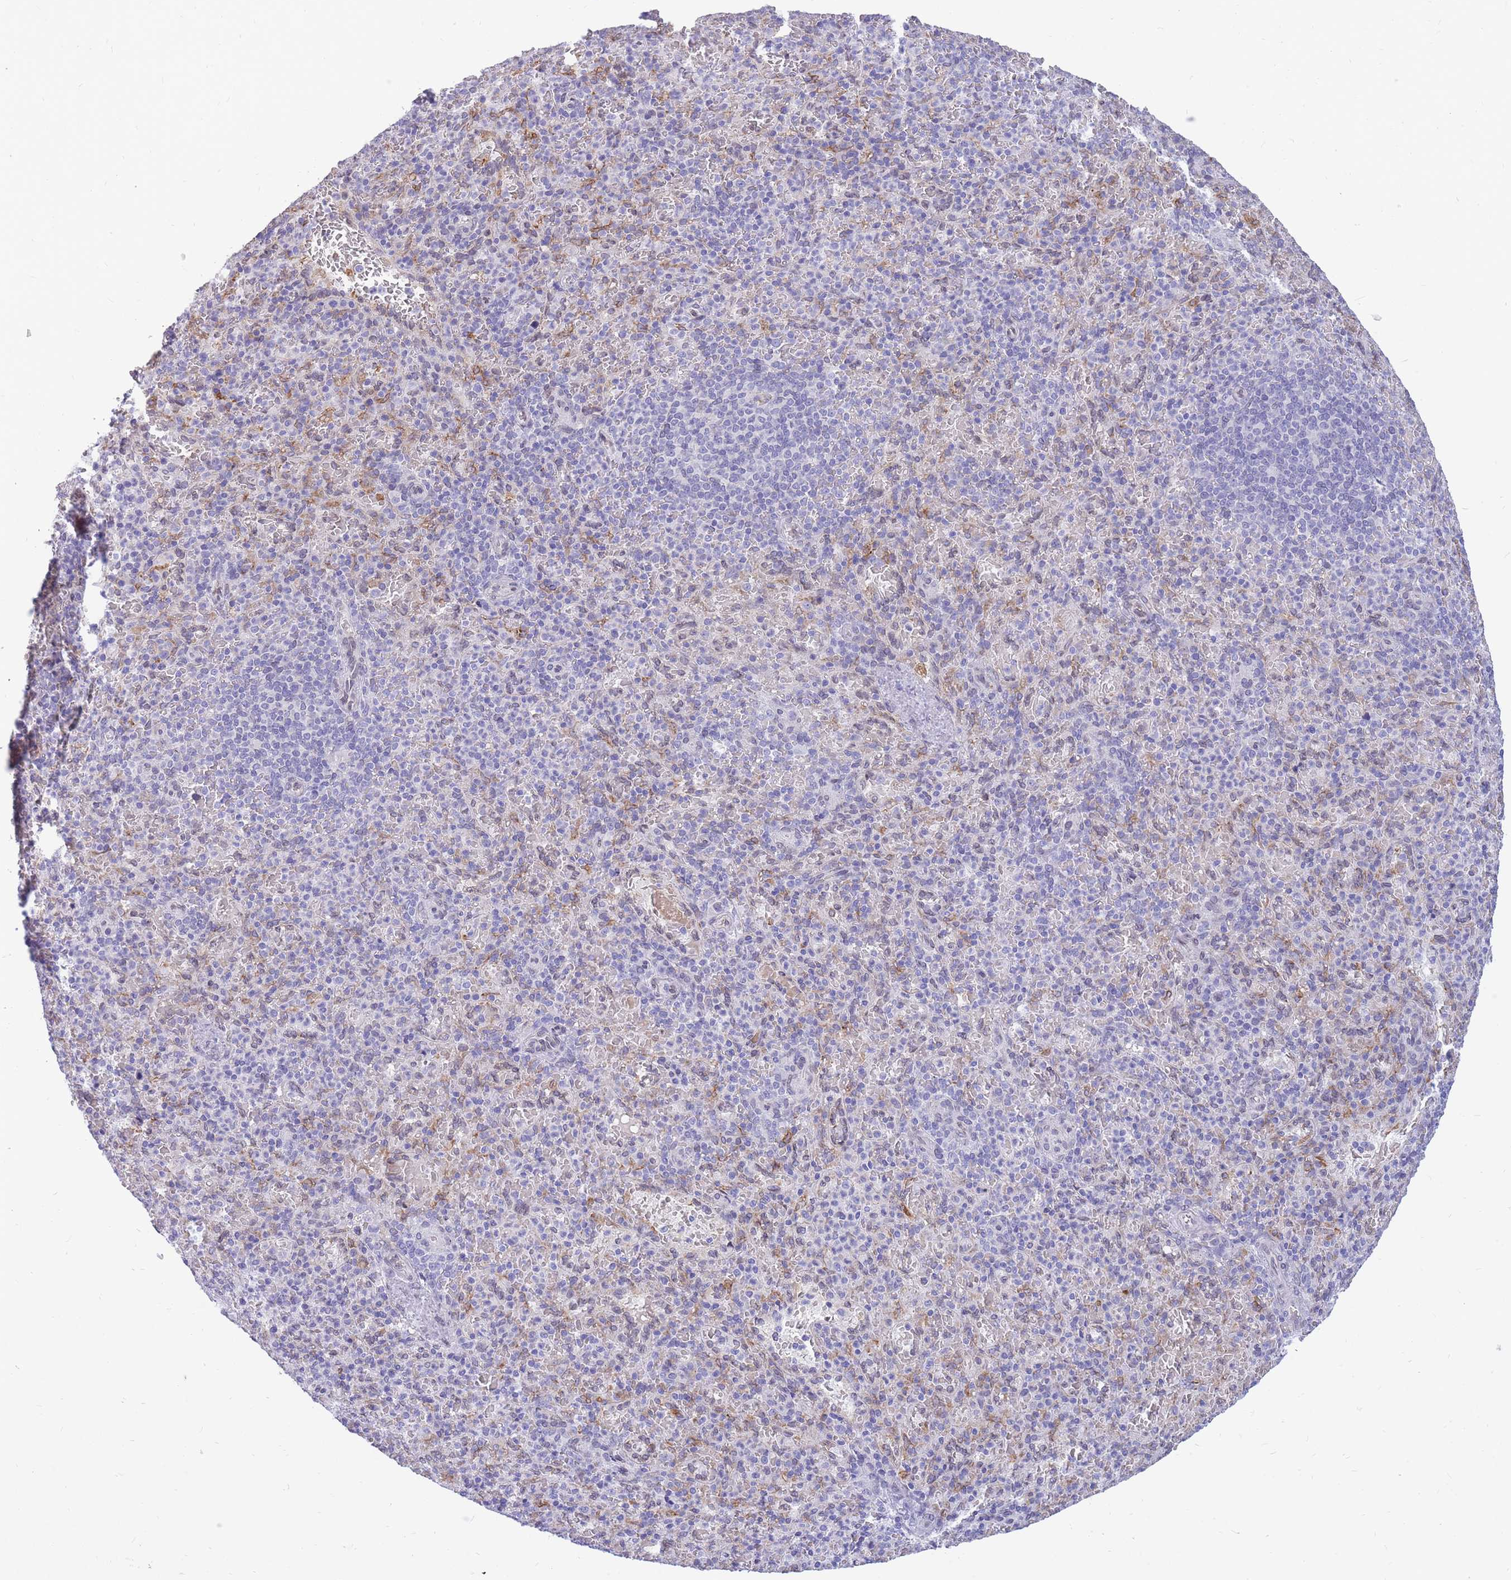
{"staining": {"intensity": "negative", "quantity": "none", "location": "none"}, "tissue": "spleen", "cell_type": "Cells in red pulp", "image_type": "normal", "snomed": [{"axis": "morphology", "description": "Normal tissue, NOS"}, {"axis": "topography", "description": "Spleen"}], "caption": "Spleen was stained to show a protein in brown. There is no significant positivity in cells in red pulp. (DAB immunohistochemistry (IHC) with hematoxylin counter stain).", "gene": "HOOK2", "patient": {"sex": "female", "age": 74}}